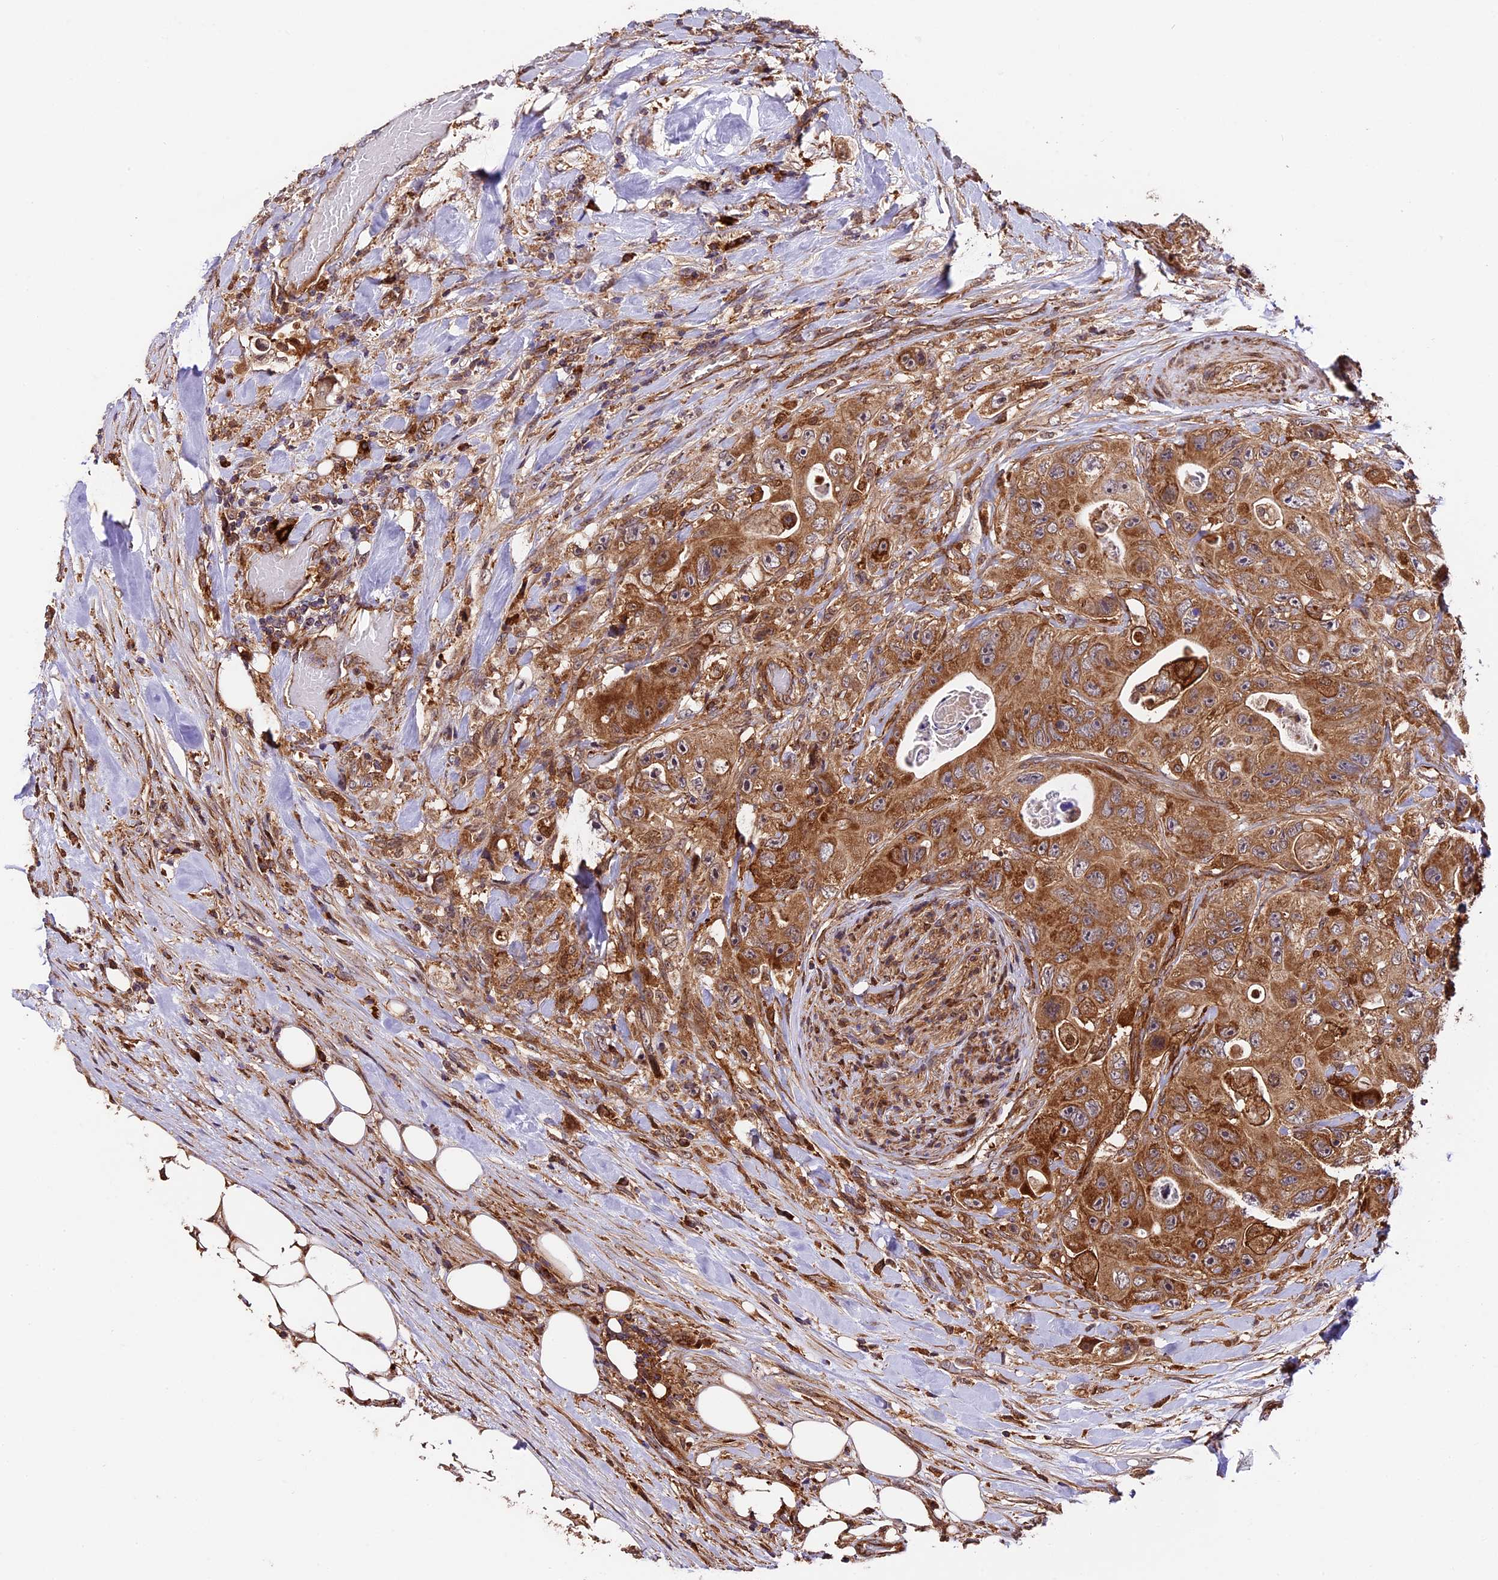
{"staining": {"intensity": "moderate", "quantity": ">75%", "location": "cytoplasmic/membranous"}, "tissue": "colorectal cancer", "cell_type": "Tumor cells", "image_type": "cancer", "snomed": [{"axis": "morphology", "description": "Adenocarcinoma, NOS"}, {"axis": "topography", "description": "Colon"}], "caption": "High-magnification brightfield microscopy of colorectal cancer stained with DAB (brown) and counterstained with hematoxylin (blue). tumor cells exhibit moderate cytoplasmic/membranous expression is present in about>75% of cells. (DAB IHC with brightfield microscopy, high magnification).", "gene": "HERPUD1", "patient": {"sex": "female", "age": 46}}